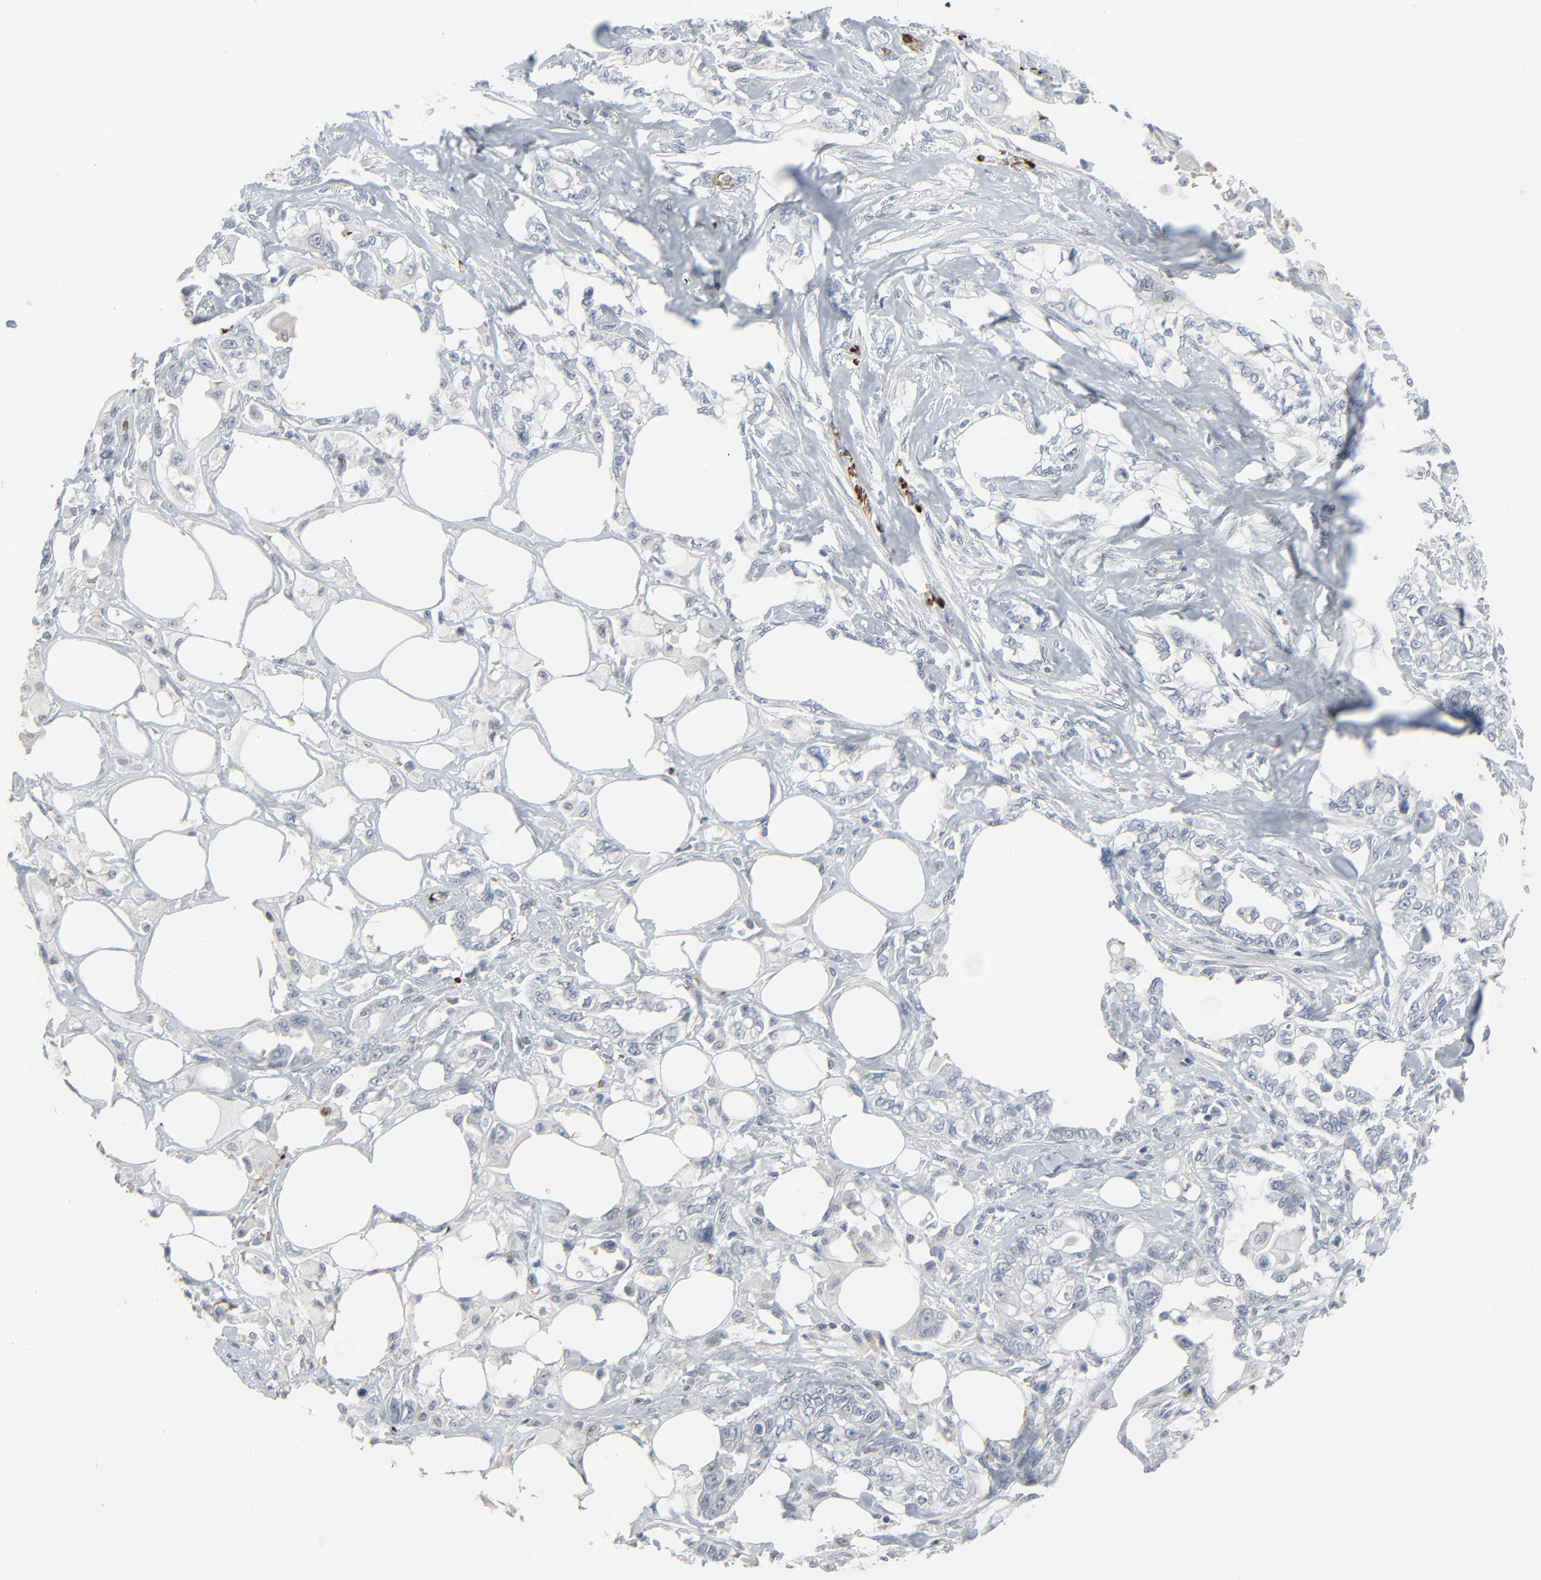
{"staining": {"intensity": "negative", "quantity": "none", "location": "none"}, "tissue": "pancreatic cancer", "cell_type": "Tumor cells", "image_type": "cancer", "snomed": [{"axis": "morphology", "description": "Normal tissue, NOS"}, {"axis": "topography", "description": "Pancreas"}], "caption": "IHC photomicrograph of neoplastic tissue: human pancreatic cancer stained with DAB (3,3'-diaminobenzidine) reveals no significant protein staining in tumor cells.", "gene": "SAGE1", "patient": {"sex": "male", "age": 42}}